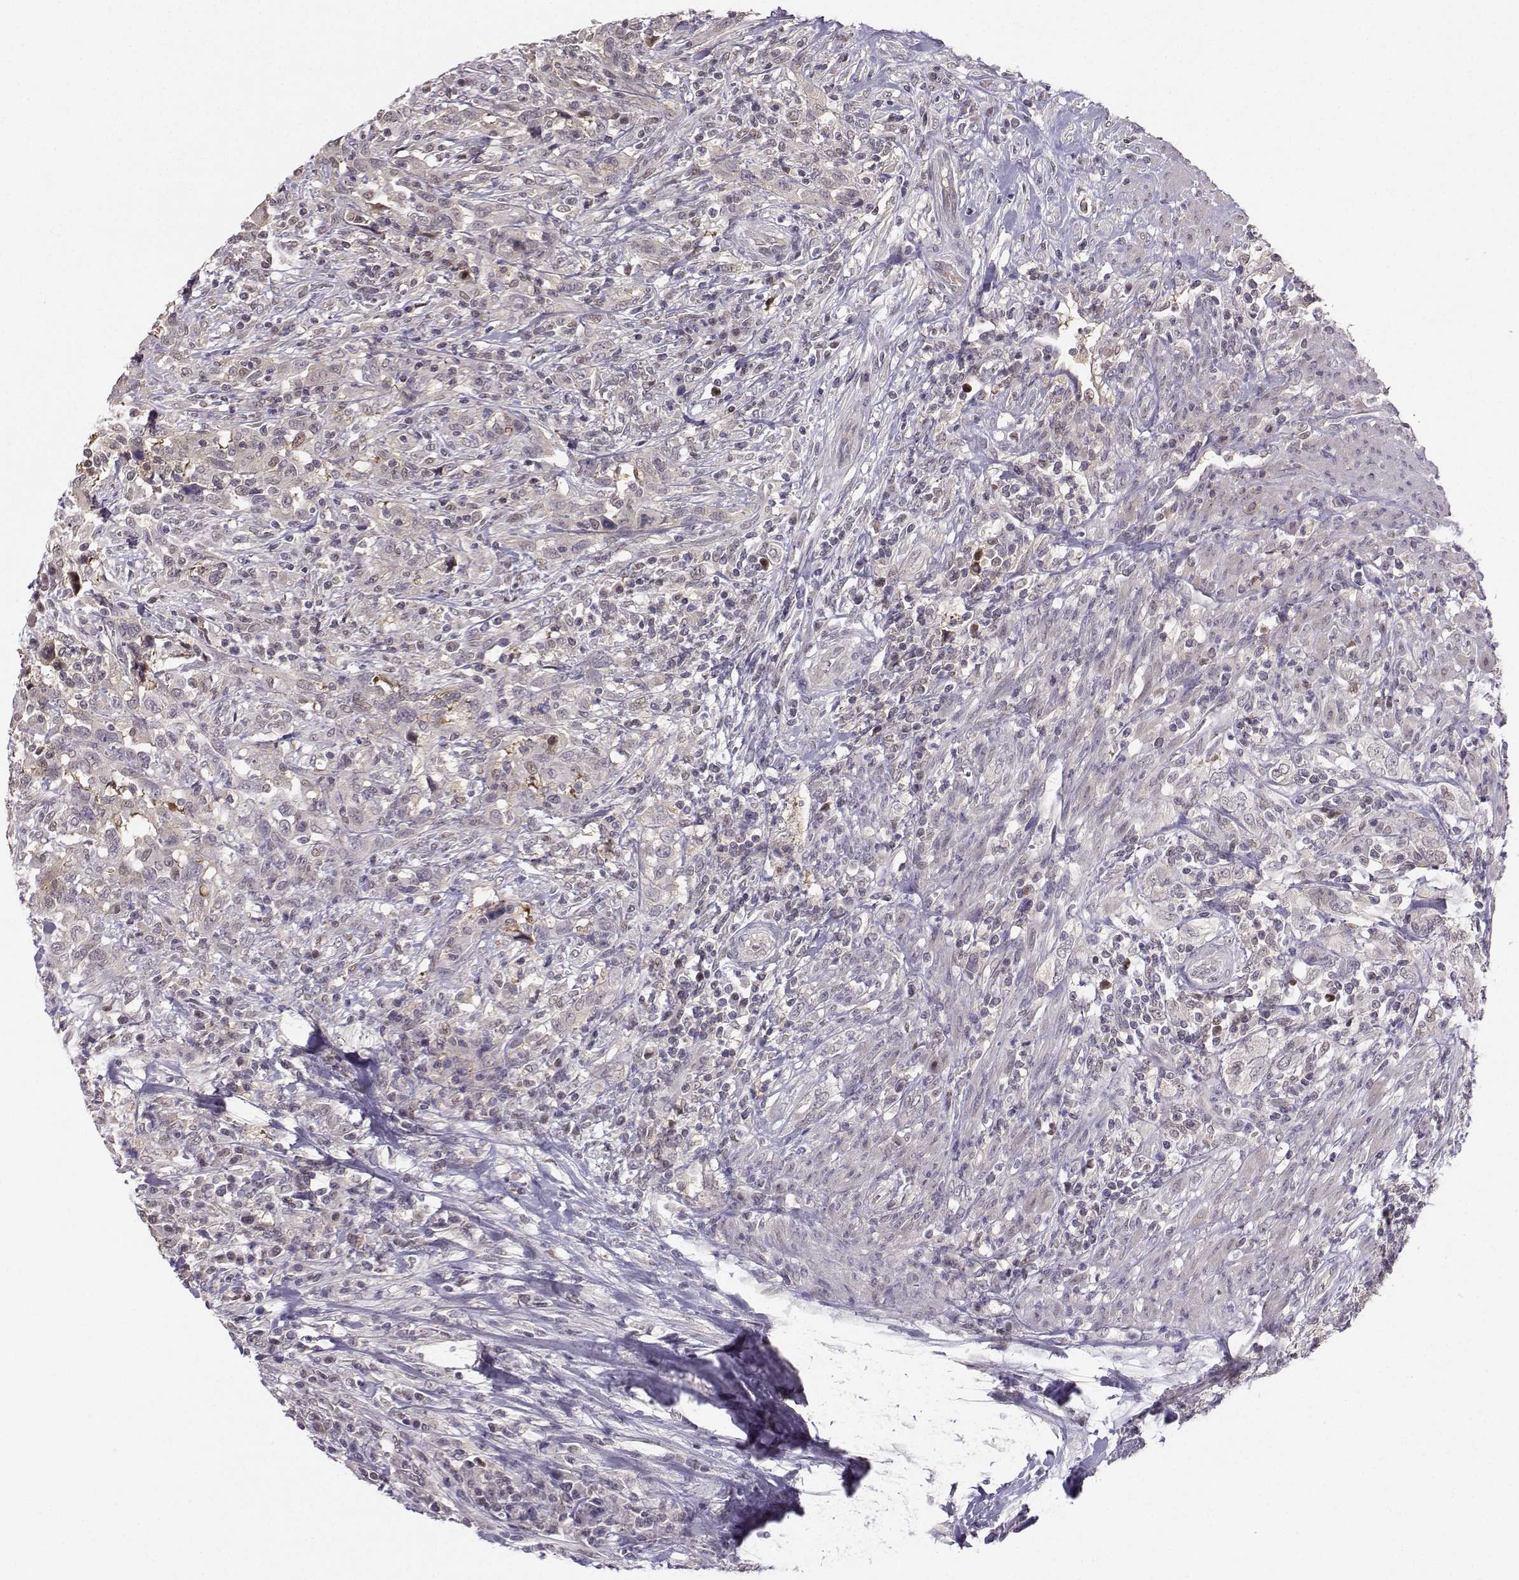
{"staining": {"intensity": "negative", "quantity": "none", "location": "none"}, "tissue": "urothelial cancer", "cell_type": "Tumor cells", "image_type": "cancer", "snomed": [{"axis": "morphology", "description": "Urothelial carcinoma, NOS"}, {"axis": "morphology", "description": "Urothelial carcinoma, High grade"}, {"axis": "topography", "description": "Urinary bladder"}], "caption": "An IHC photomicrograph of urothelial cancer is shown. There is no staining in tumor cells of urothelial cancer.", "gene": "PKP2", "patient": {"sex": "female", "age": 64}}